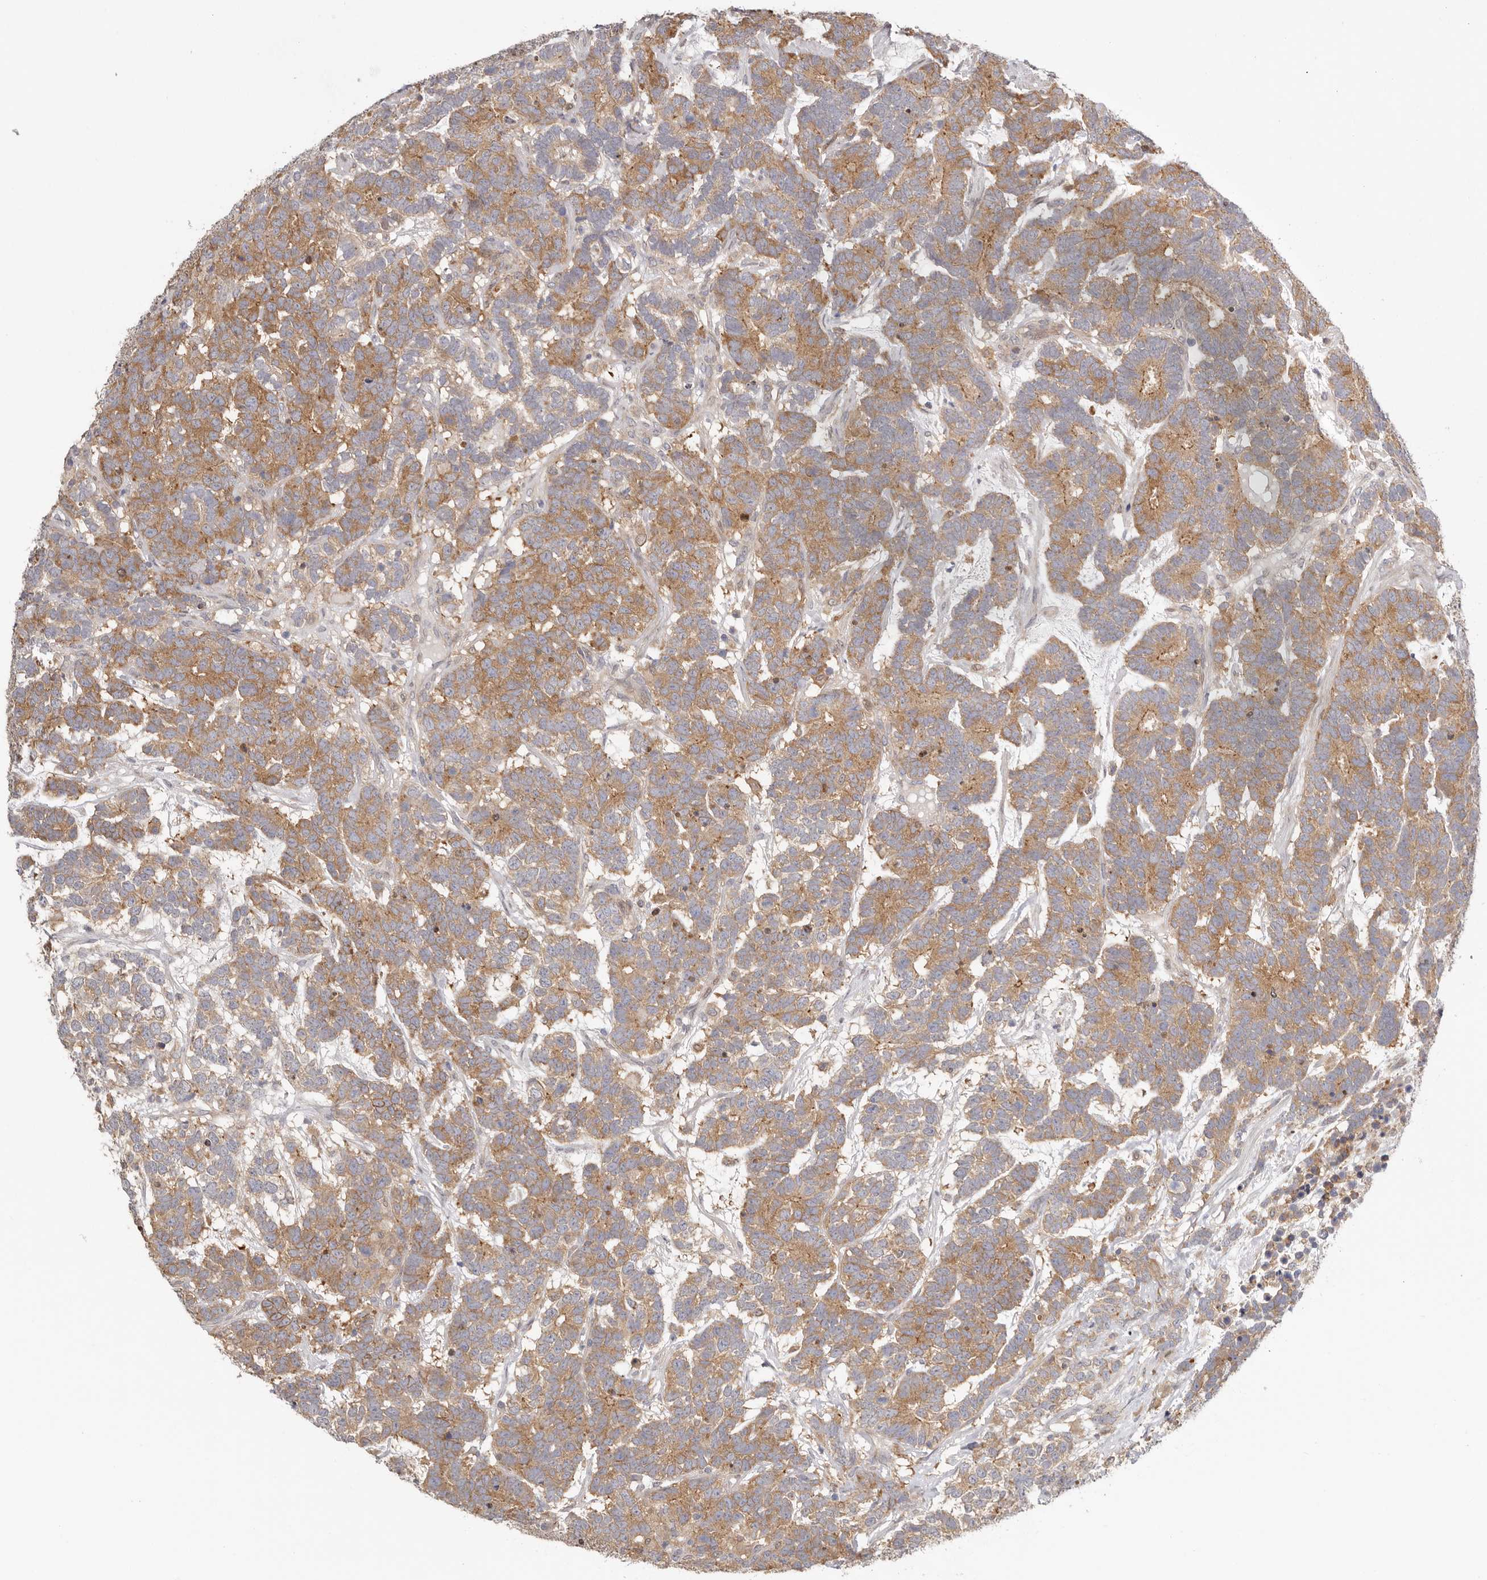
{"staining": {"intensity": "moderate", "quantity": ">75%", "location": "cytoplasmic/membranous"}, "tissue": "testis cancer", "cell_type": "Tumor cells", "image_type": "cancer", "snomed": [{"axis": "morphology", "description": "Carcinoma, Embryonal, NOS"}, {"axis": "topography", "description": "Testis"}], "caption": "Testis embryonal carcinoma was stained to show a protein in brown. There is medium levels of moderate cytoplasmic/membranous expression in approximately >75% of tumor cells.", "gene": "MSRB2", "patient": {"sex": "male", "age": 26}}